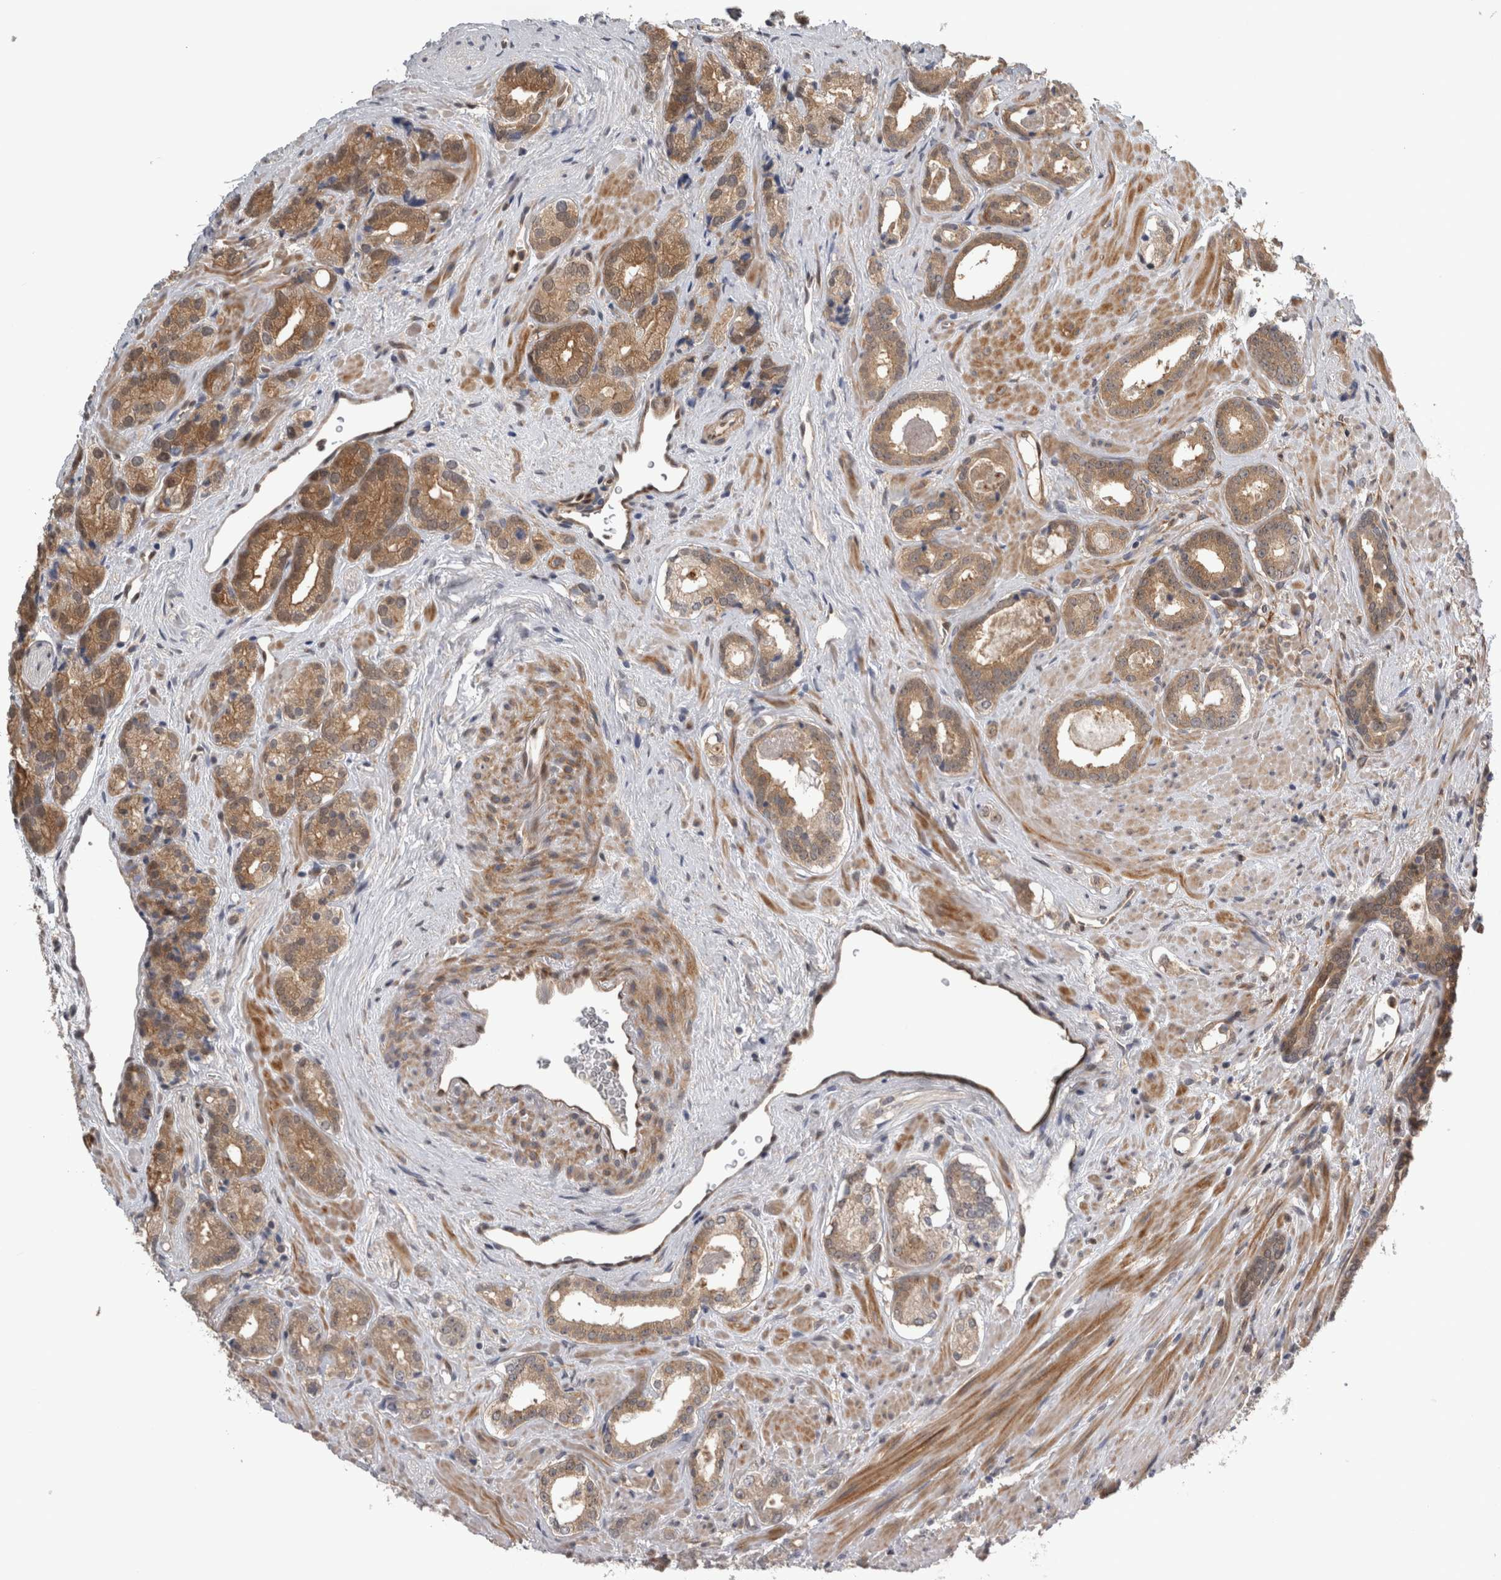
{"staining": {"intensity": "moderate", "quantity": ">75%", "location": "cytoplasmic/membranous"}, "tissue": "prostate cancer", "cell_type": "Tumor cells", "image_type": "cancer", "snomed": [{"axis": "morphology", "description": "Adenocarcinoma, High grade"}, {"axis": "topography", "description": "Prostate"}], "caption": "There is medium levels of moderate cytoplasmic/membranous expression in tumor cells of prostate high-grade adenocarcinoma, as demonstrated by immunohistochemical staining (brown color).", "gene": "NAPRT", "patient": {"sex": "male", "age": 71}}